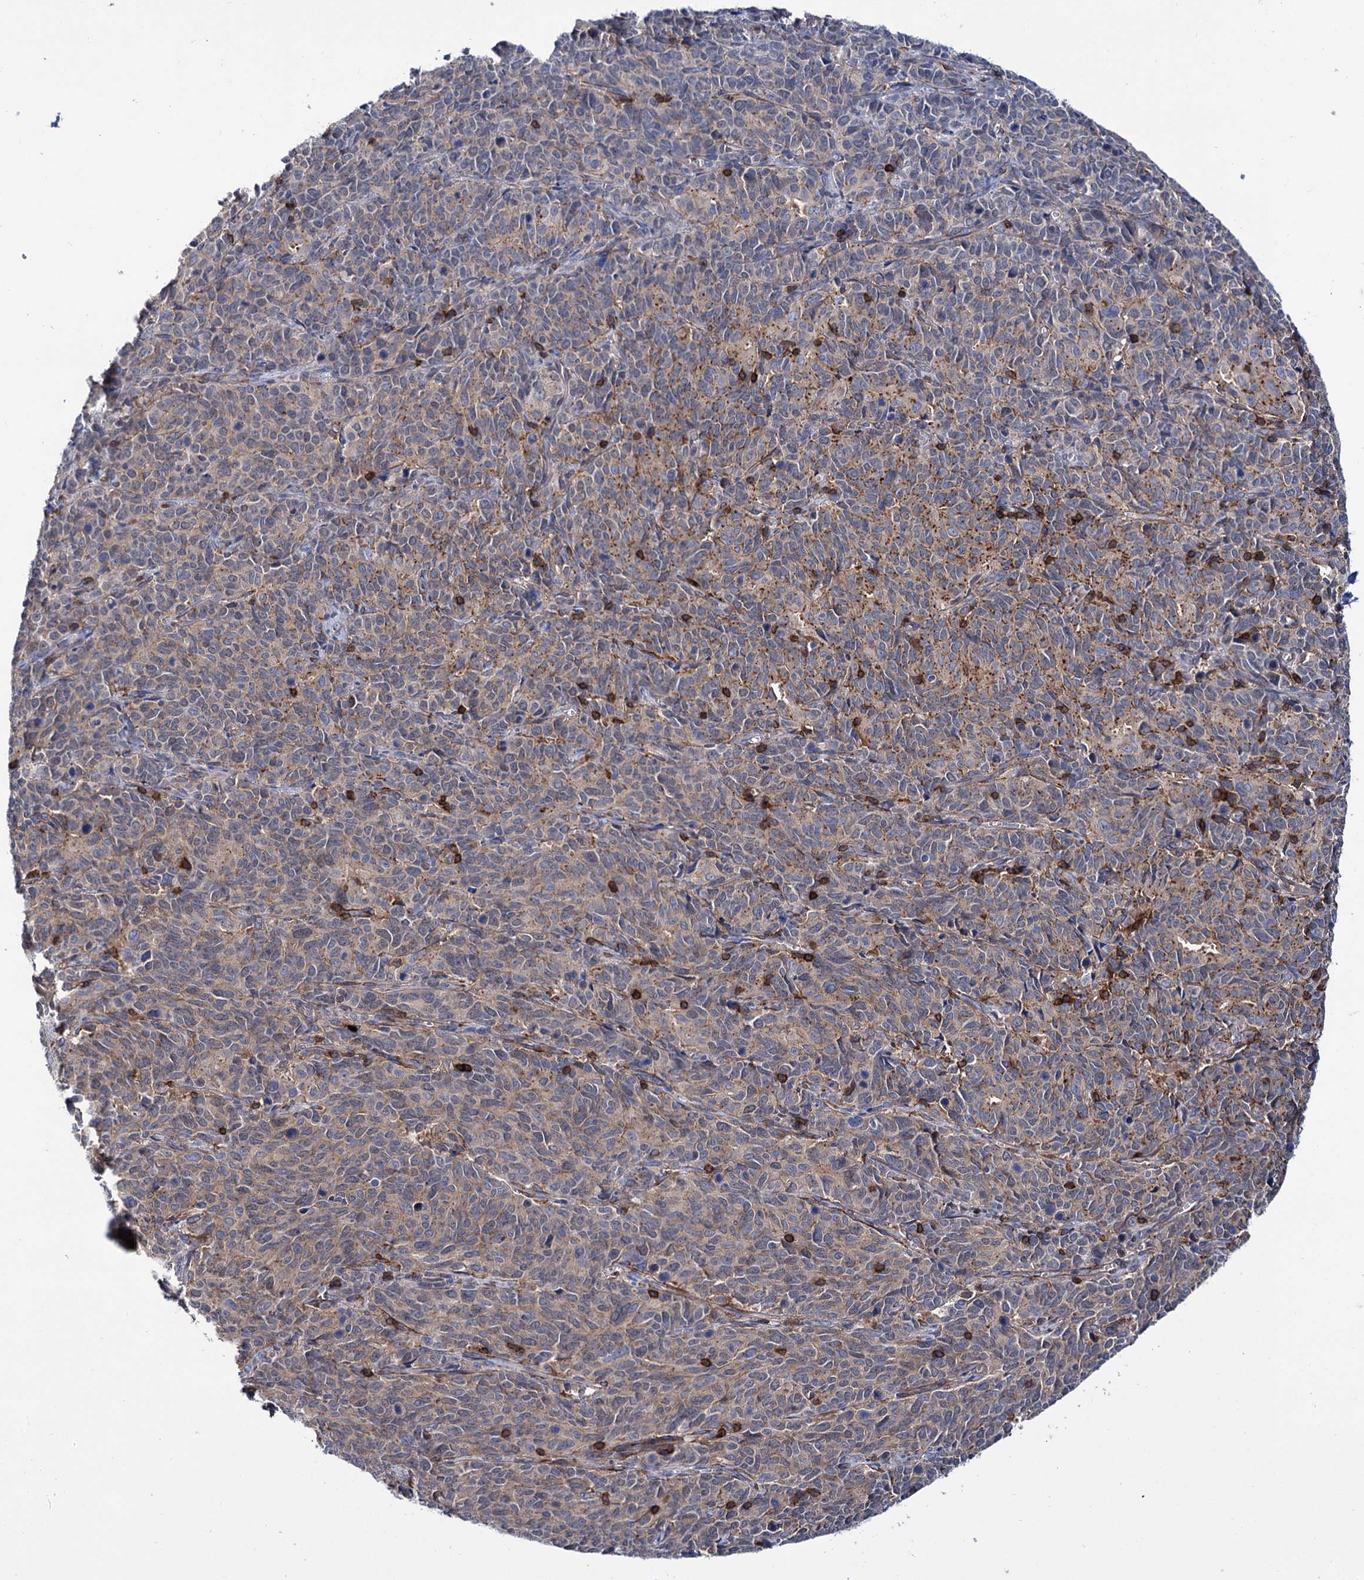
{"staining": {"intensity": "weak", "quantity": "<25%", "location": "cytoplasmic/membranous"}, "tissue": "cervical cancer", "cell_type": "Tumor cells", "image_type": "cancer", "snomed": [{"axis": "morphology", "description": "Squamous cell carcinoma, NOS"}, {"axis": "topography", "description": "Cervix"}], "caption": "Histopathology image shows no significant protein expression in tumor cells of cervical squamous cell carcinoma.", "gene": "DEF6", "patient": {"sex": "female", "age": 60}}